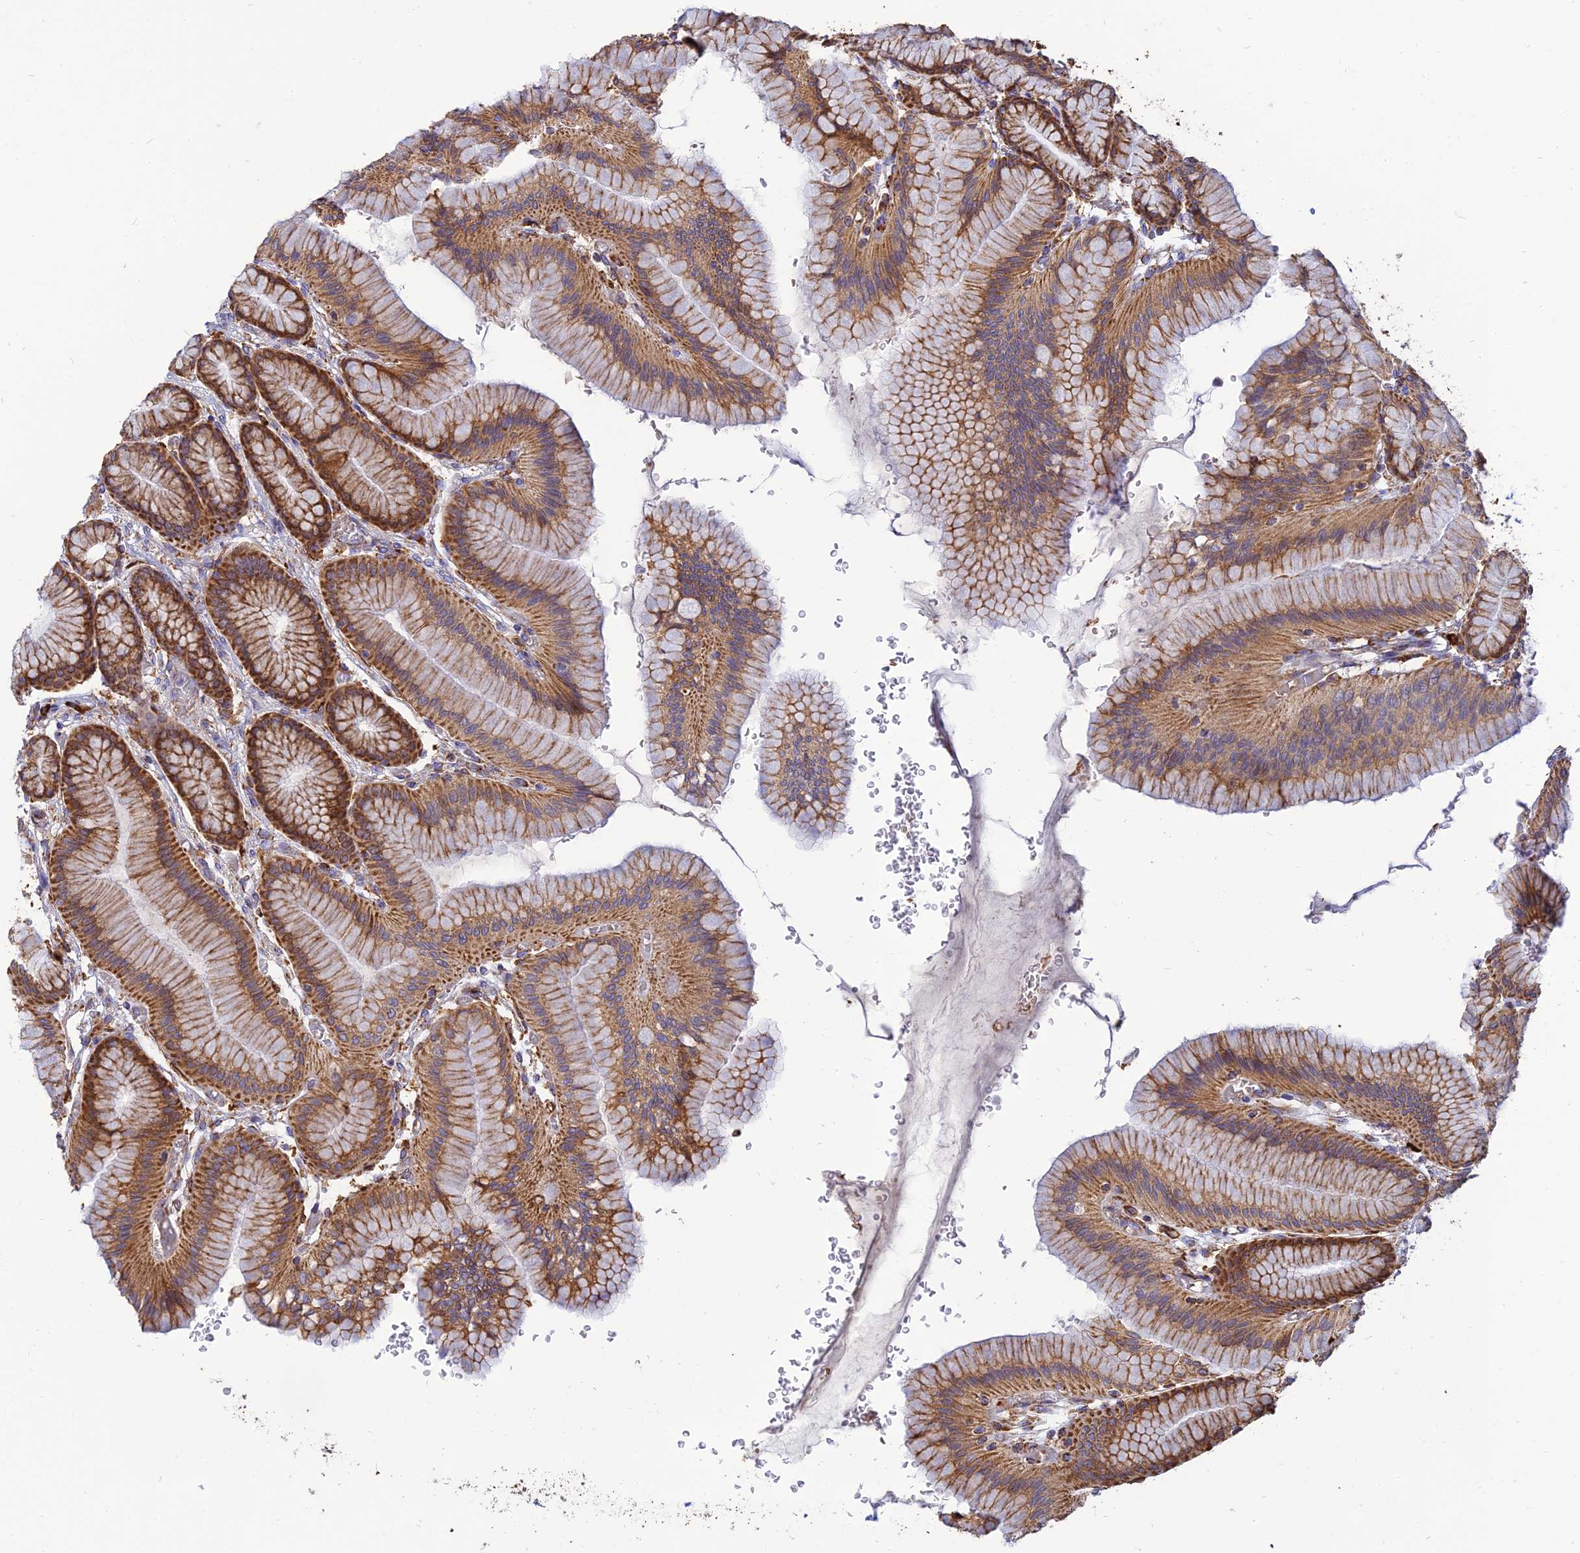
{"staining": {"intensity": "strong", "quantity": ">75%", "location": "cytoplasmic/membranous"}, "tissue": "stomach", "cell_type": "Glandular cells", "image_type": "normal", "snomed": [{"axis": "morphology", "description": "Normal tissue, NOS"}, {"axis": "morphology", "description": "Adenocarcinoma, NOS"}, {"axis": "morphology", "description": "Adenocarcinoma, High grade"}, {"axis": "topography", "description": "Stomach, upper"}, {"axis": "topography", "description": "Stomach"}], "caption": "Normal stomach was stained to show a protein in brown. There is high levels of strong cytoplasmic/membranous positivity in approximately >75% of glandular cells.", "gene": "THUMPD2", "patient": {"sex": "female", "age": 65}}